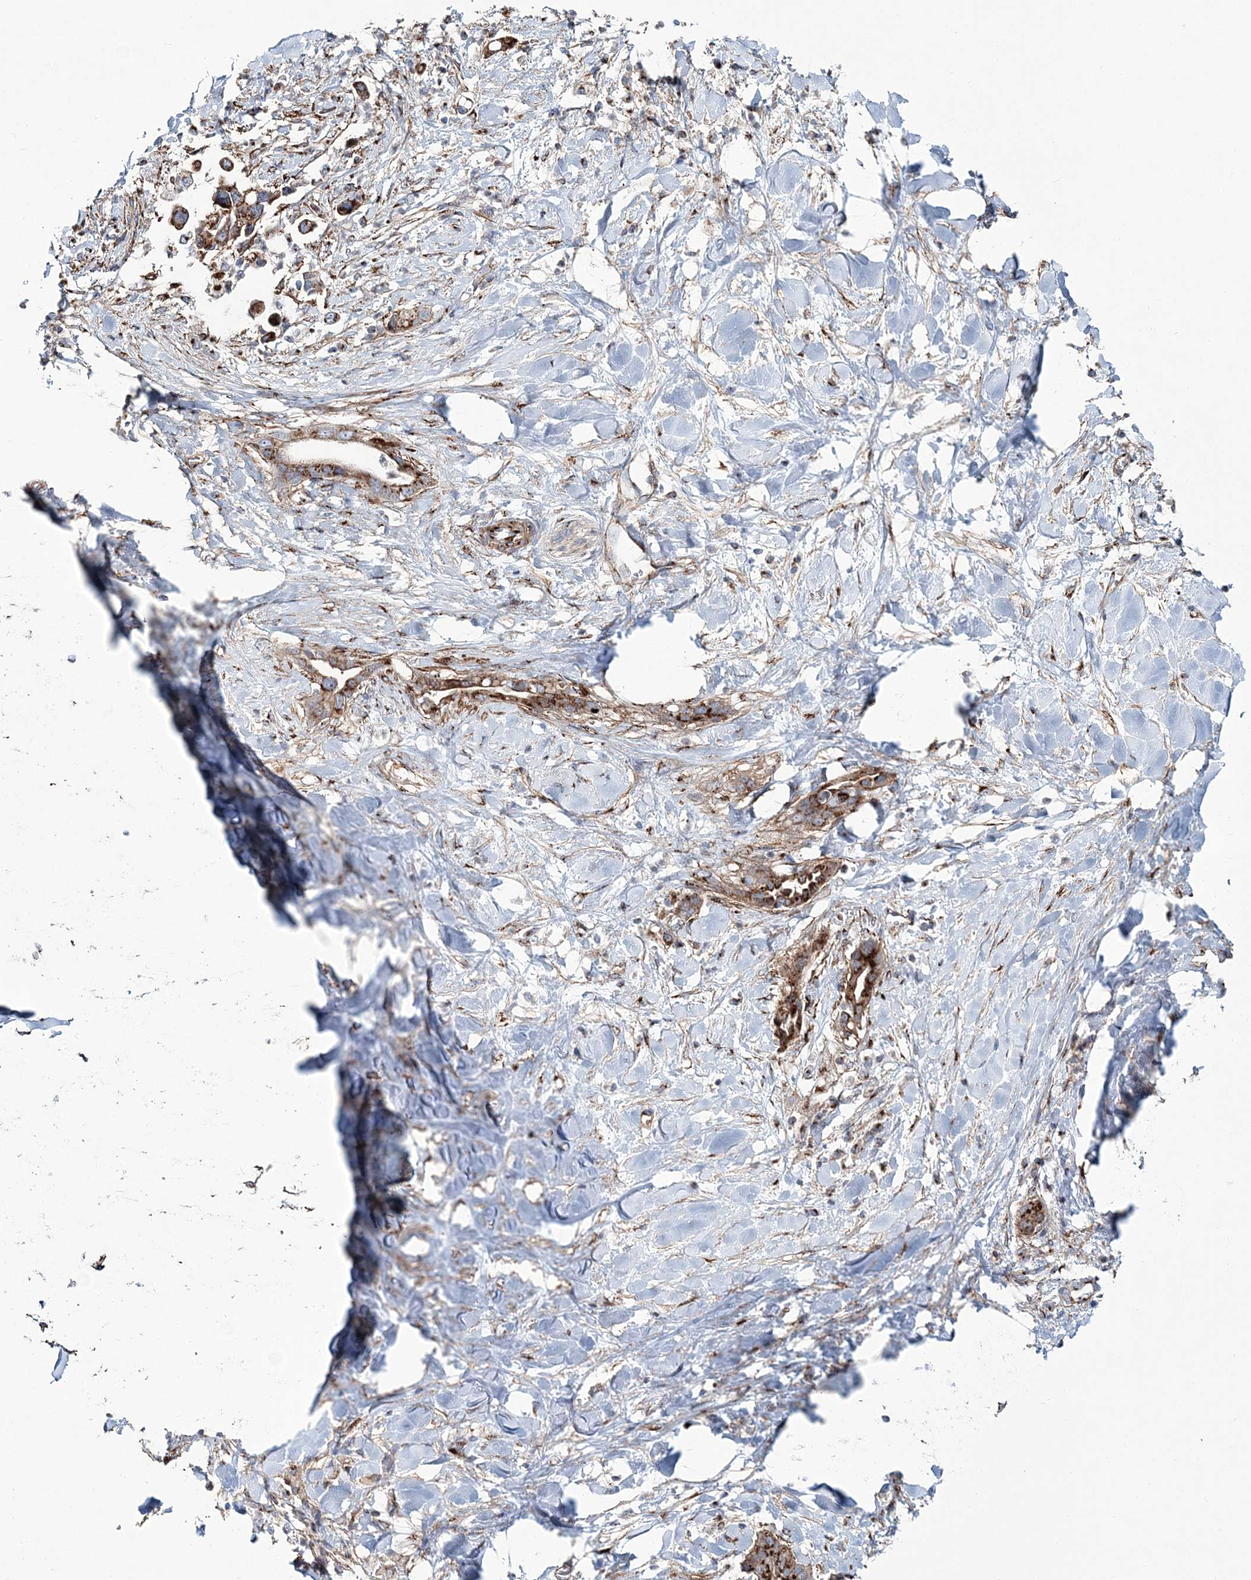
{"staining": {"intensity": "strong", "quantity": ">75%", "location": "cytoplasmic/membranous"}, "tissue": "liver cancer", "cell_type": "Tumor cells", "image_type": "cancer", "snomed": [{"axis": "morphology", "description": "Cholangiocarcinoma"}, {"axis": "topography", "description": "Liver"}], "caption": "Protein staining of liver cholangiocarcinoma tissue displays strong cytoplasmic/membranous staining in about >75% of tumor cells.", "gene": "MAN1A2", "patient": {"sex": "female", "age": 54}}